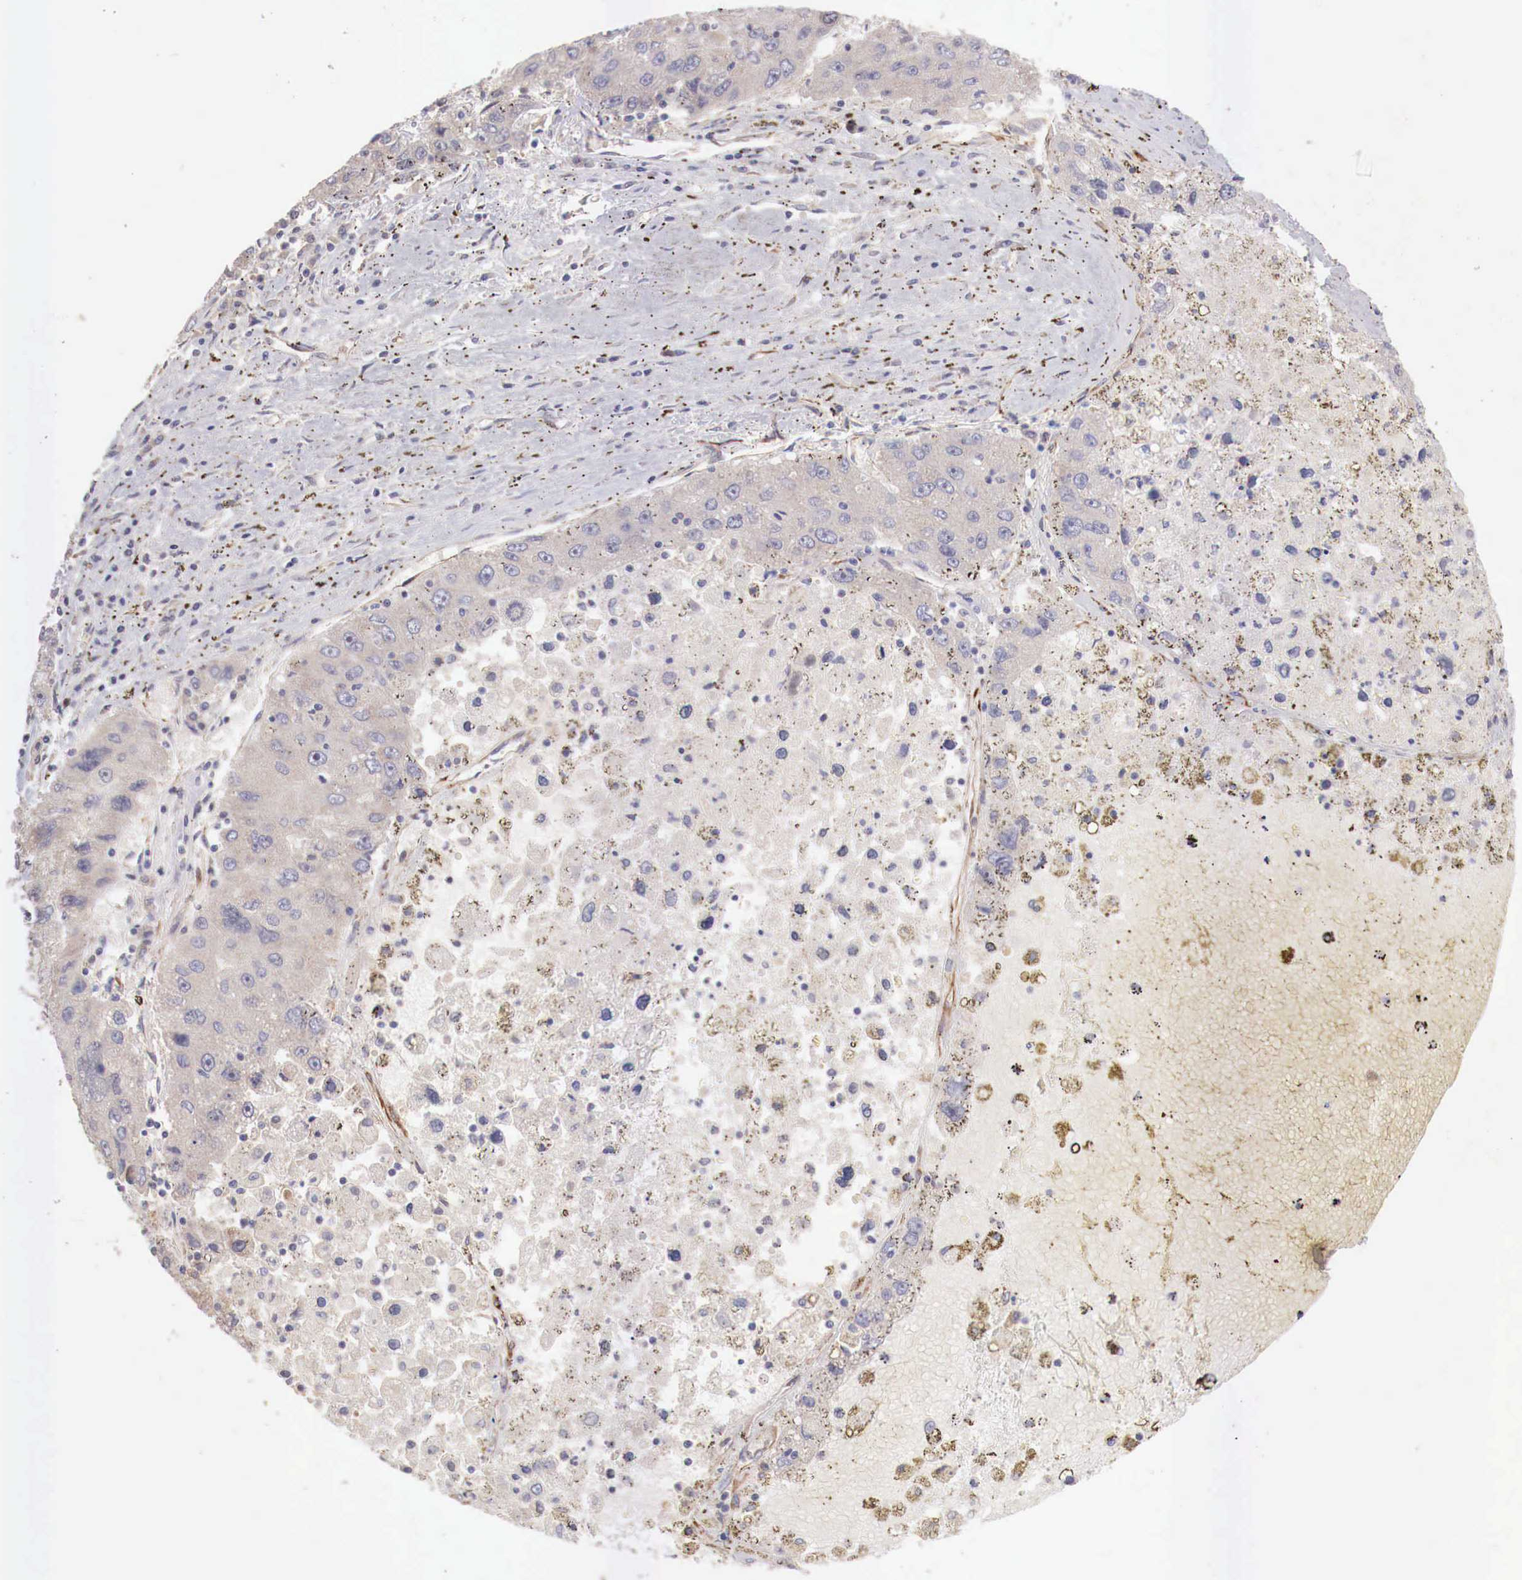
{"staining": {"intensity": "negative", "quantity": "none", "location": "none"}, "tissue": "liver cancer", "cell_type": "Tumor cells", "image_type": "cancer", "snomed": [{"axis": "morphology", "description": "Carcinoma, Hepatocellular, NOS"}, {"axis": "topography", "description": "Liver"}], "caption": "This is an immunohistochemistry histopathology image of liver cancer. There is no expression in tumor cells.", "gene": "WT1", "patient": {"sex": "male", "age": 49}}